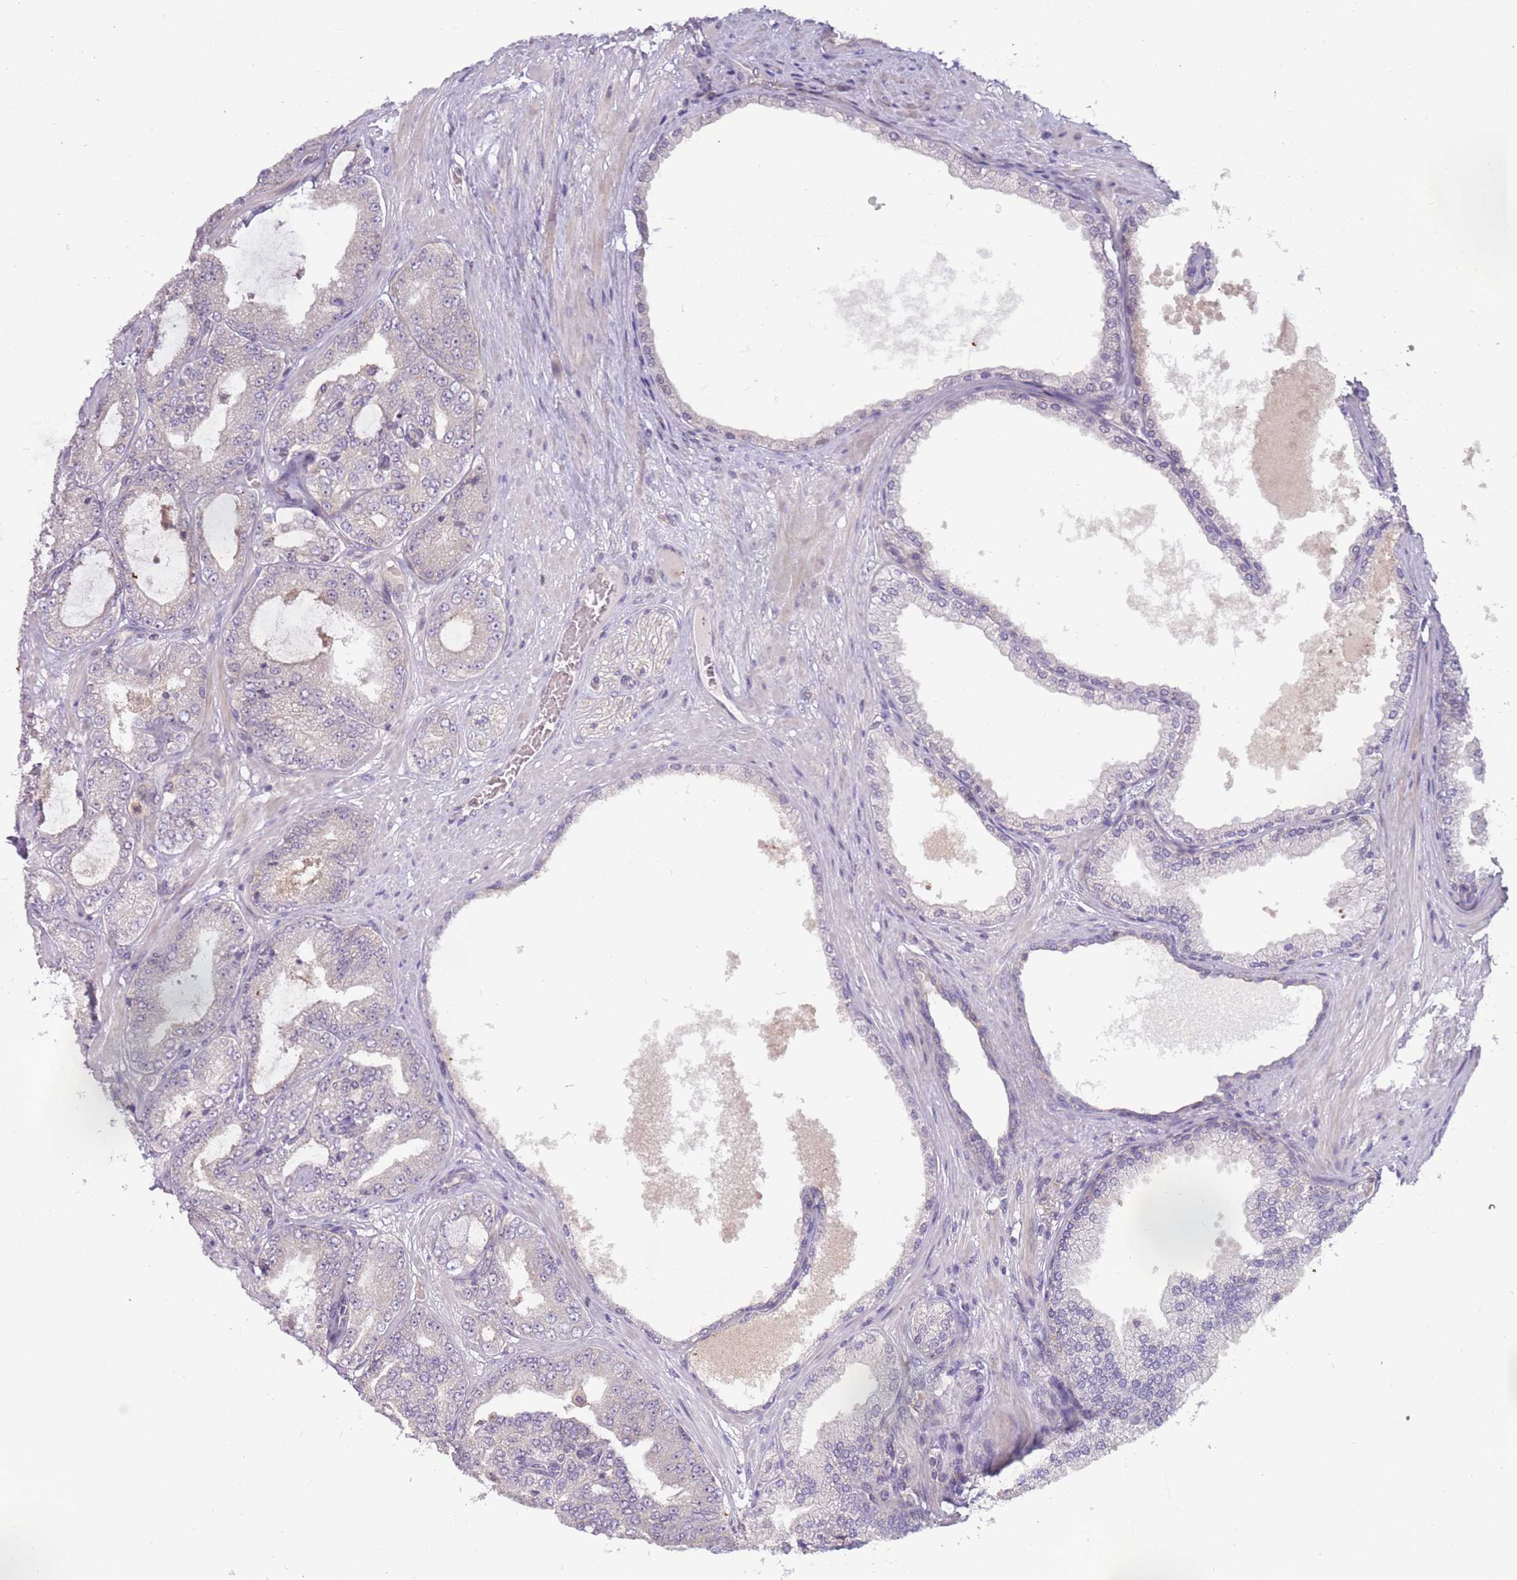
{"staining": {"intensity": "negative", "quantity": "none", "location": "none"}, "tissue": "prostate cancer", "cell_type": "Tumor cells", "image_type": "cancer", "snomed": [{"axis": "morphology", "description": "Adenocarcinoma, Low grade"}, {"axis": "topography", "description": "Prostate"}], "caption": "Immunohistochemical staining of prostate adenocarcinoma (low-grade) demonstrates no significant expression in tumor cells.", "gene": "ARHGAP5", "patient": {"sex": "male", "age": 63}}